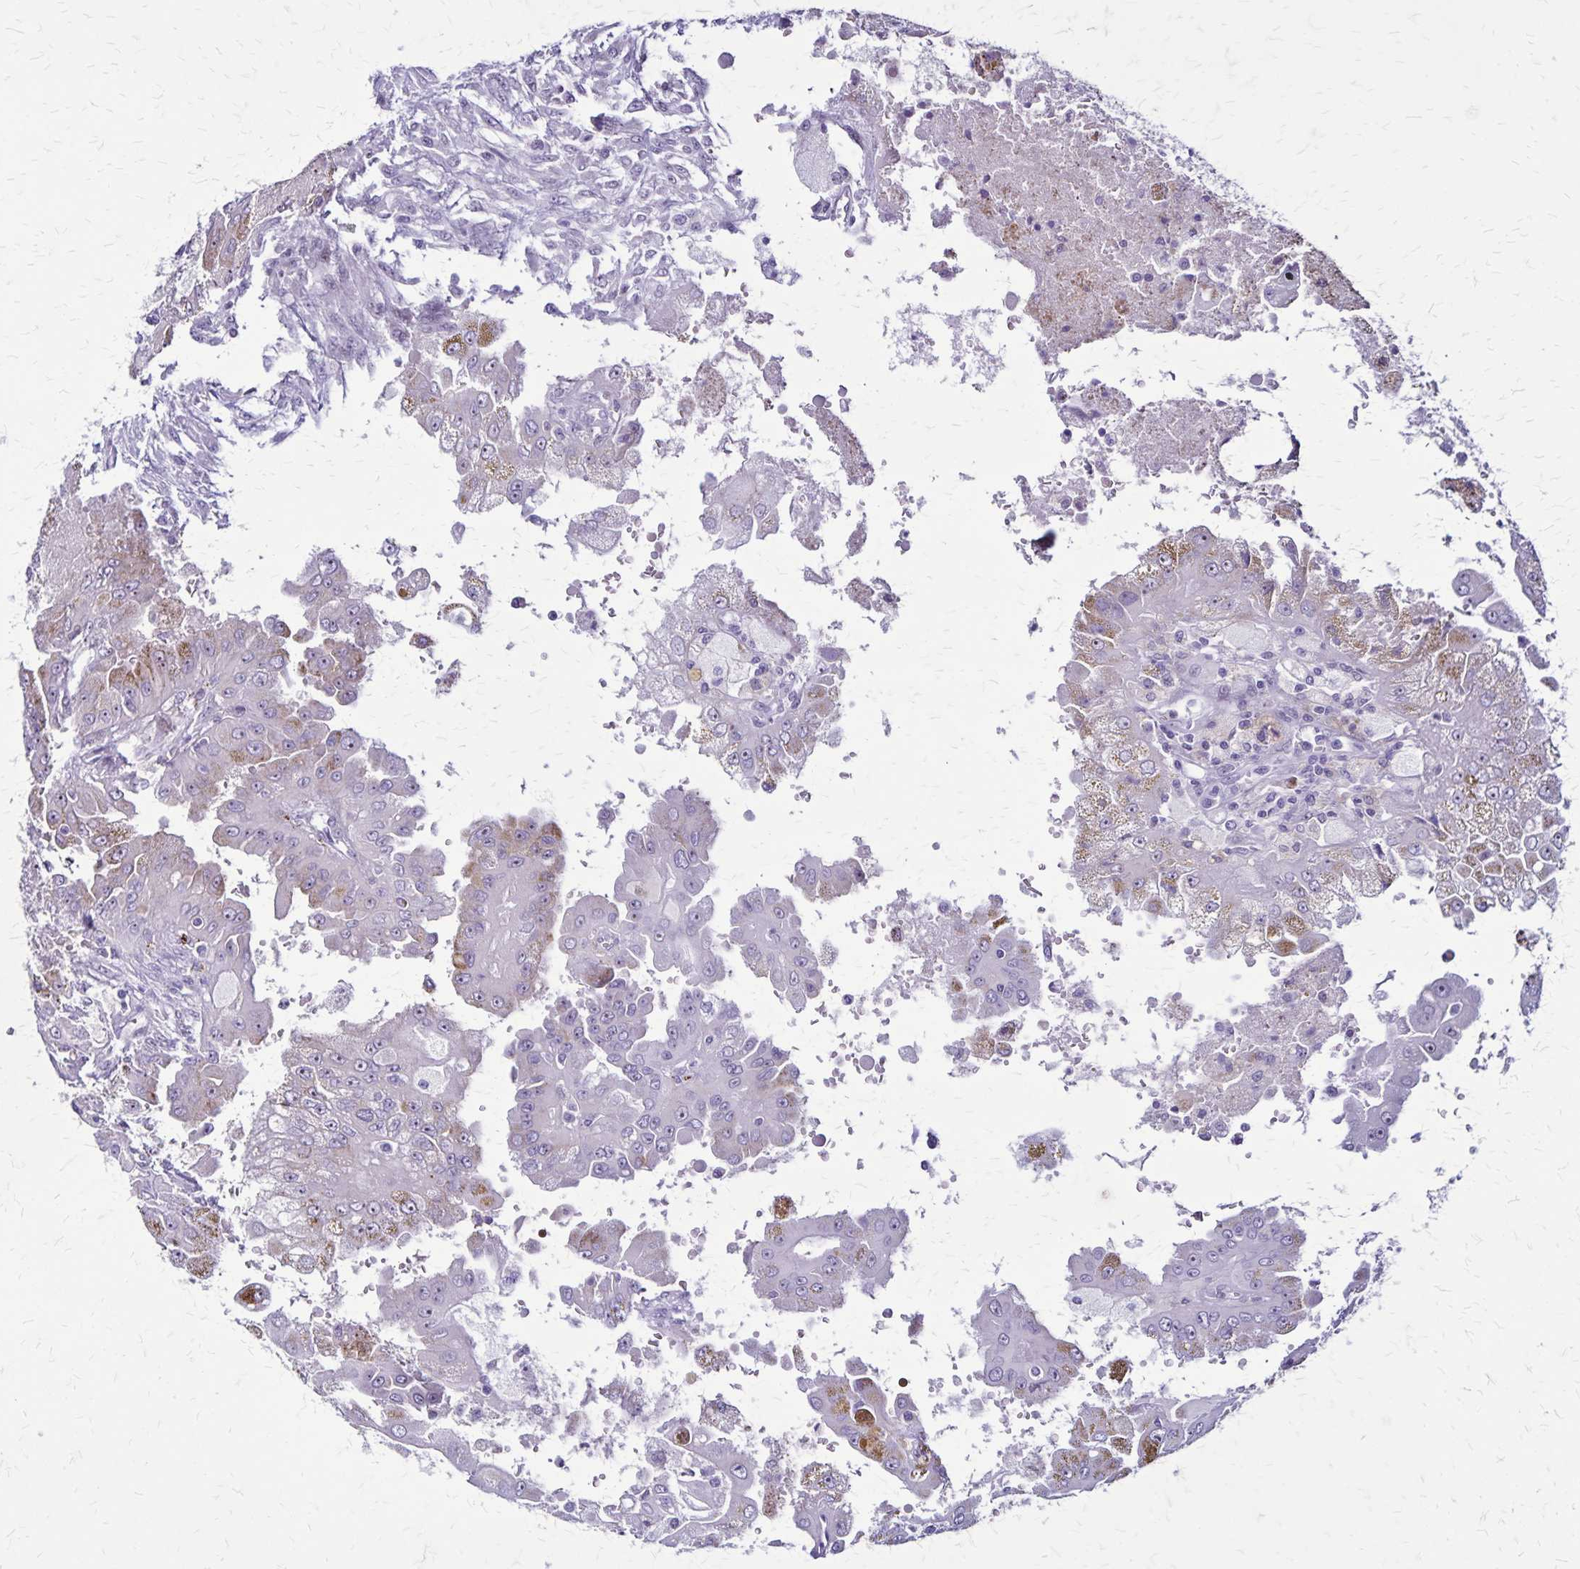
{"staining": {"intensity": "negative", "quantity": "none", "location": "none"}, "tissue": "renal cancer", "cell_type": "Tumor cells", "image_type": "cancer", "snomed": [{"axis": "morphology", "description": "Adenocarcinoma, NOS"}, {"axis": "topography", "description": "Kidney"}], "caption": "The immunohistochemistry photomicrograph has no significant positivity in tumor cells of adenocarcinoma (renal) tissue.", "gene": "OR51B5", "patient": {"sex": "male", "age": 58}}